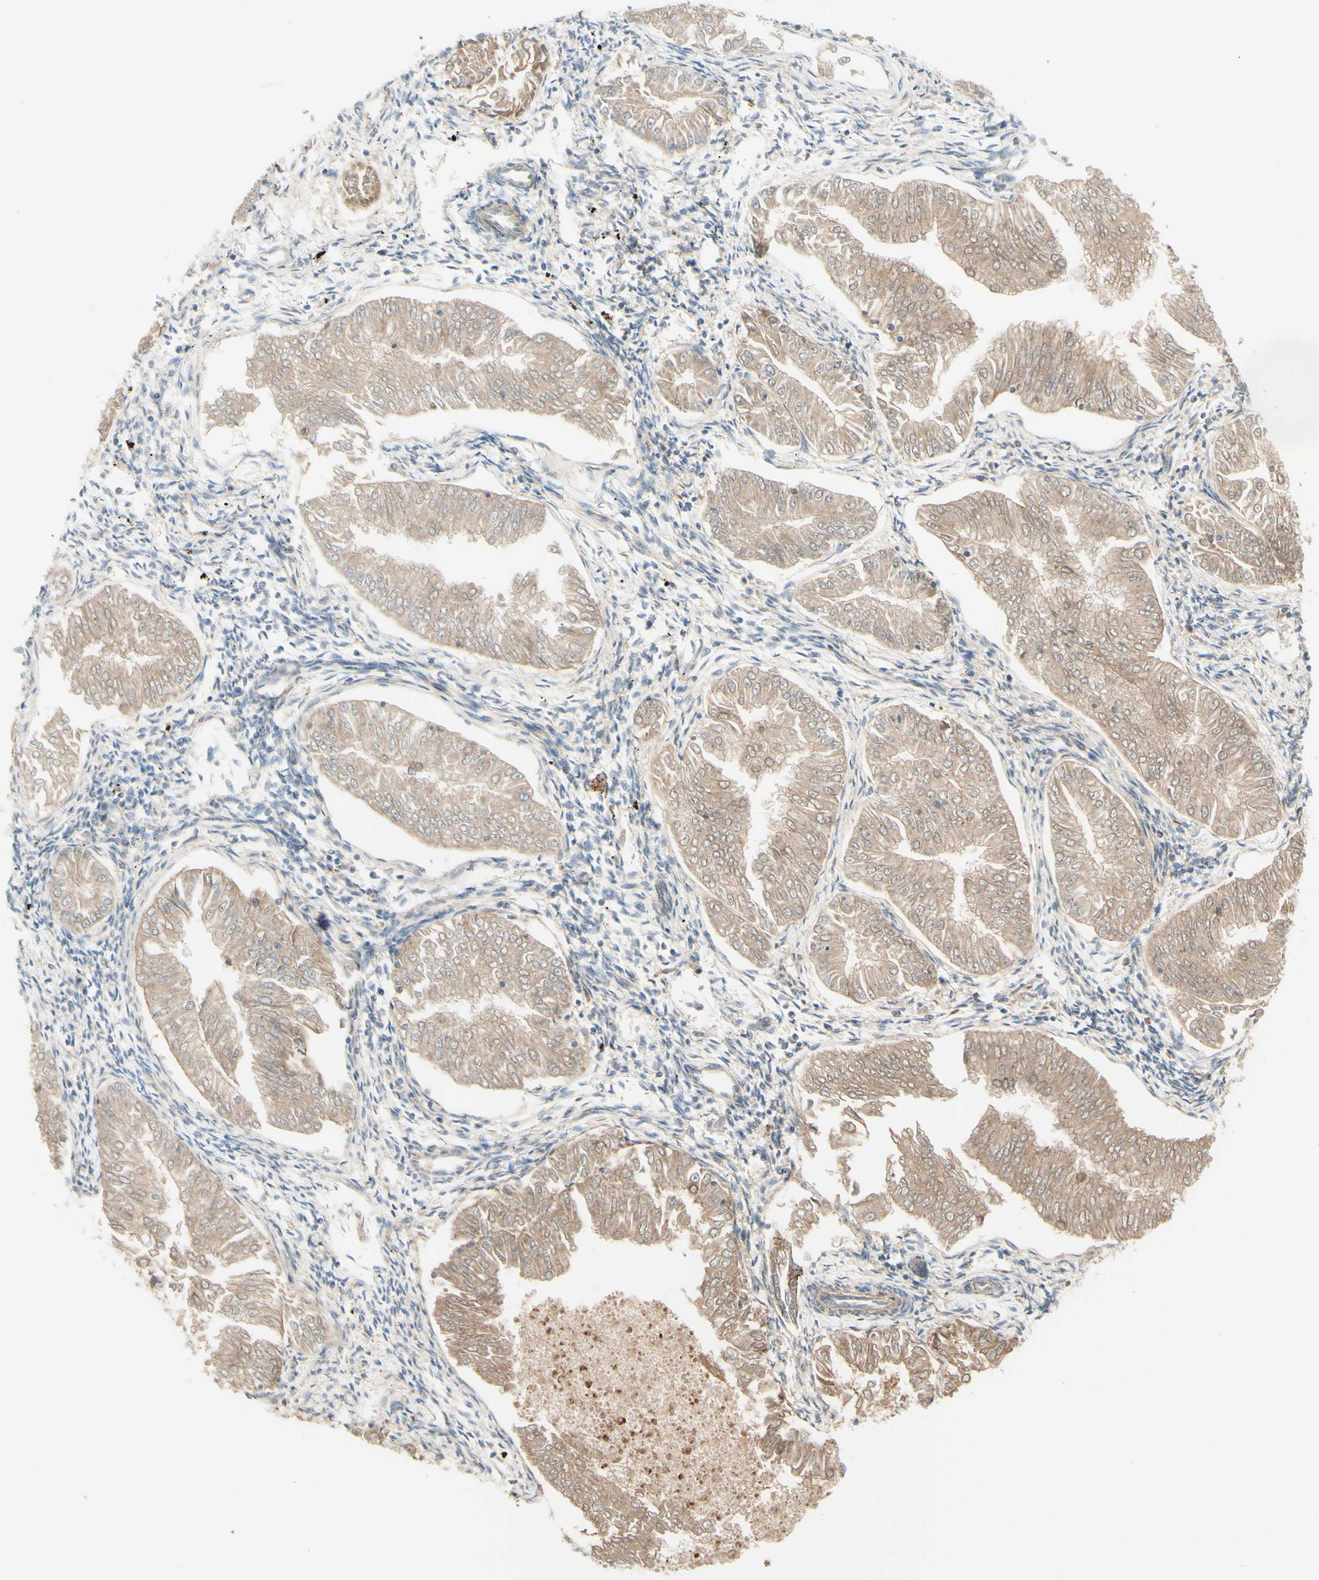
{"staining": {"intensity": "weak", "quantity": ">75%", "location": "cytoplasmic/membranous"}, "tissue": "endometrial cancer", "cell_type": "Tumor cells", "image_type": "cancer", "snomed": [{"axis": "morphology", "description": "Adenocarcinoma, NOS"}, {"axis": "topography", "description": "Endometrium"}], "caption": "About >75% of tumor cells in human endometrial cancer (adenocarcinoma) demonstrate weak cytoplasmic/membranous protein positivity as visualized by brown immunohistochemical staining.", "gene": "ALCAM", "patient": {"sex": "female", "age": 53}}